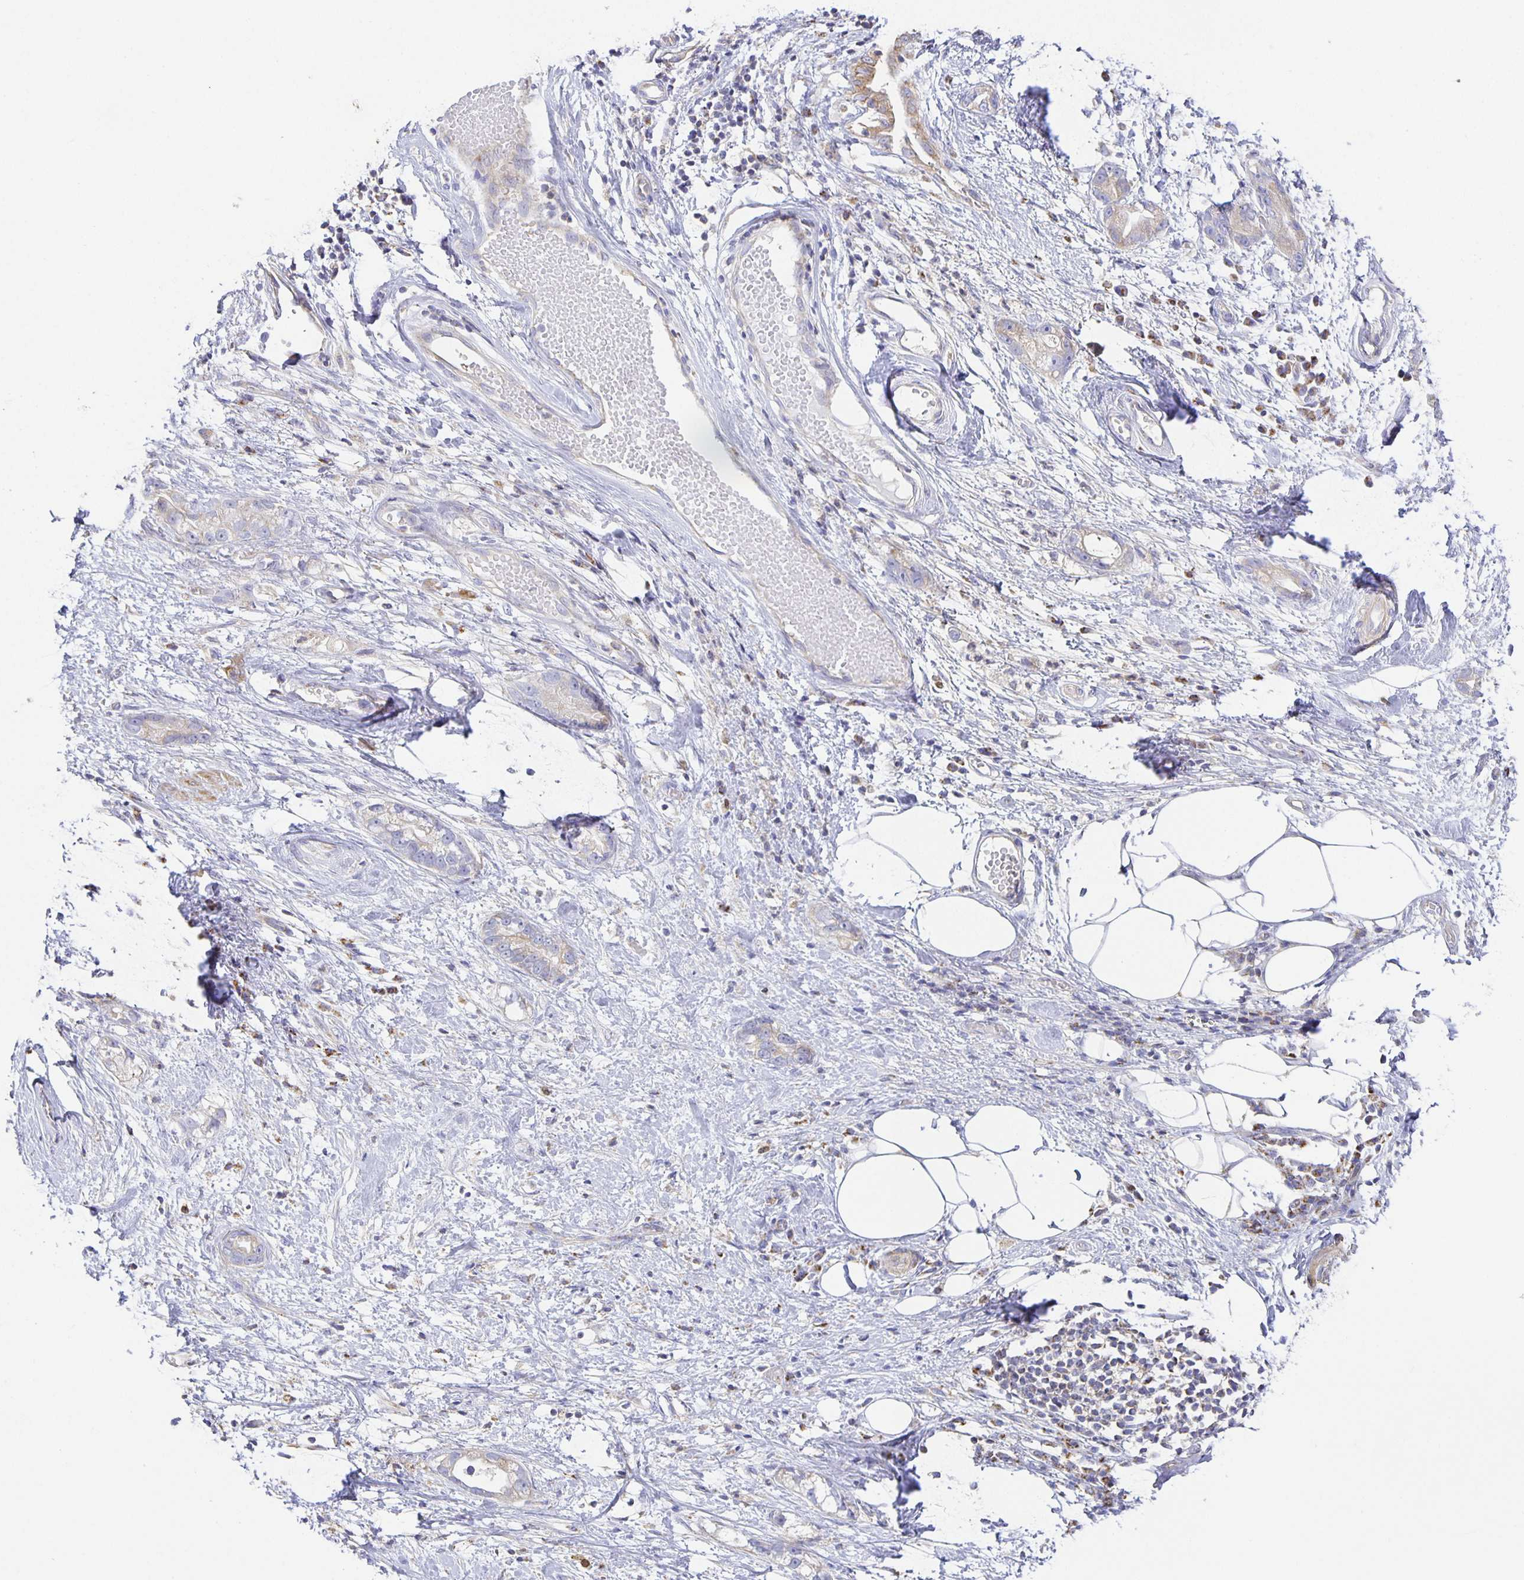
{"staining": {"intensity": "weak", "quantity": "<25%", "location": "cytoplasmic/membranous"}, "tissue": "stomach cancer", "cell_type": "Tumor cells", "image_type": "cancer", "snomed": [{"axis": "morphology", "description": "Adenocarcinoma, NOS"}, {"axis": "topography", "description": "Stomach"}], "caption": "DAB (3,3'-diaminobenzidine) immunohistochemical staining of human stomach cancer displays no significant expression in tumor cells.", "gene": "FLRT3", "patient": {"sex": "male", "age": 55}}